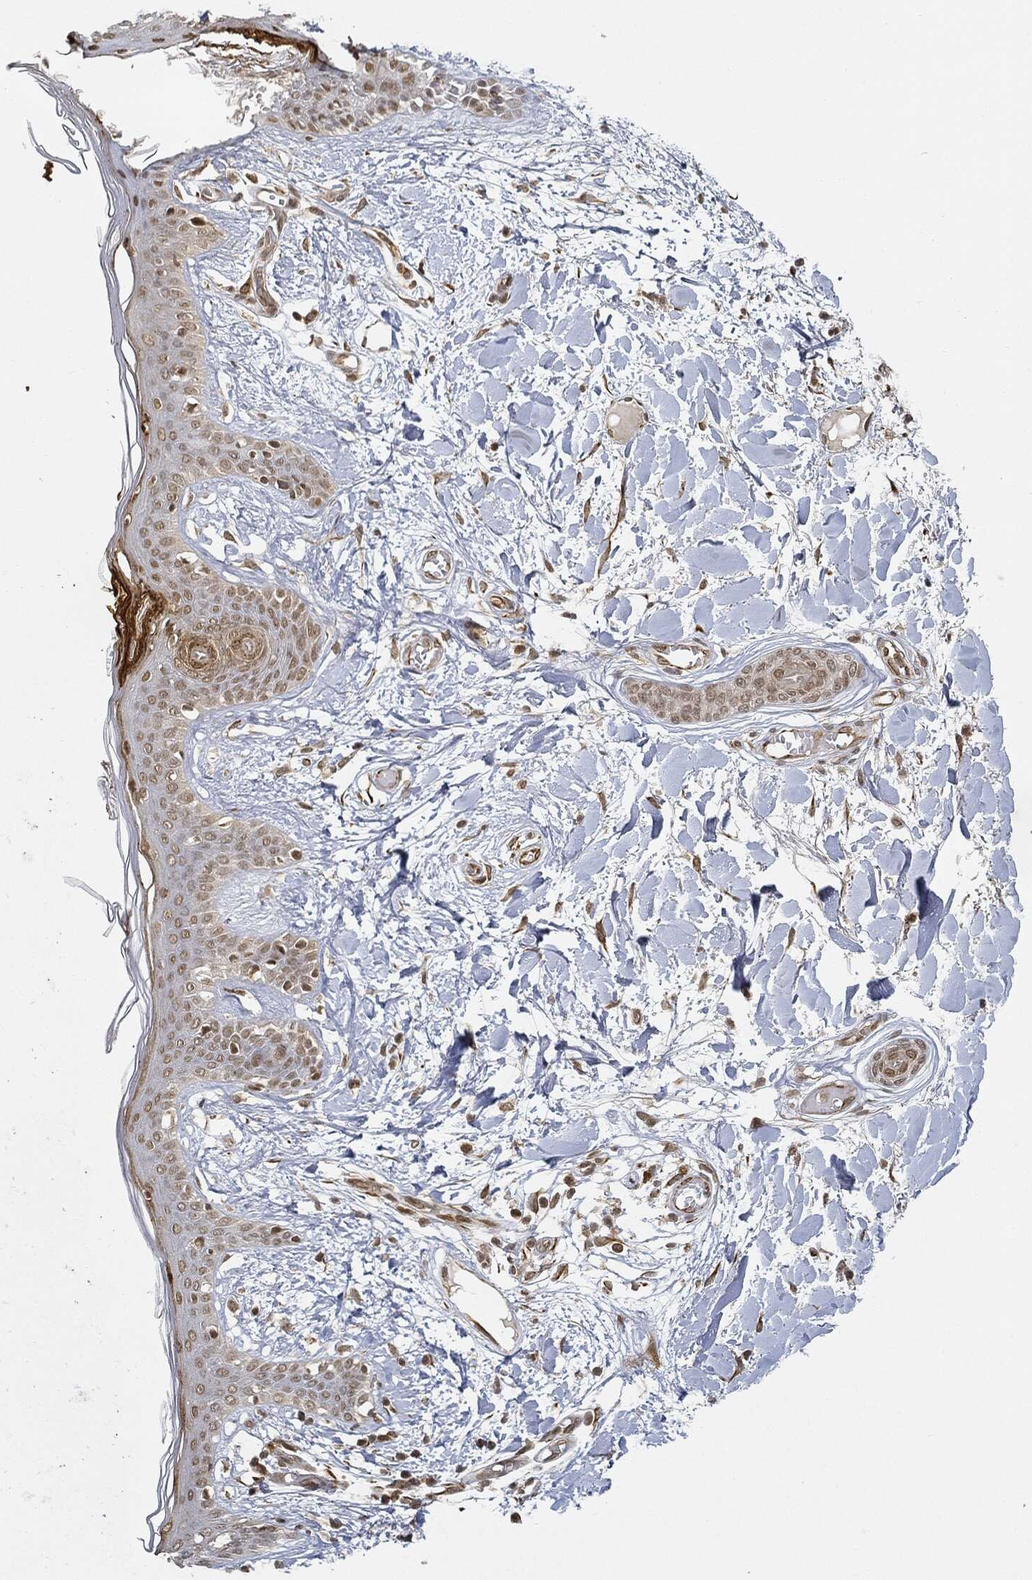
{"staining": {"intensity": "moderate", "quantity": ">75%", "location": "cytoplasmic/membranous,nuclear"}, "tissue": "skin", "cell_type": "Fibroblasts", "image_type": "normal", "snomed": [{"axis": "morphology", "description": "Normal tissue, NOS"}, {"axis": "topography", "description": "Skin"}], "caption": "Immunohistochemistry (IHC) (DAB) staining of benign human skin shows moderate cytoplasmic/membranous,nuclear protein positivity in approximately >75% of fibroblasts.", "gene": "CIB1", "patient": {"sex": "female", "age": 34}}